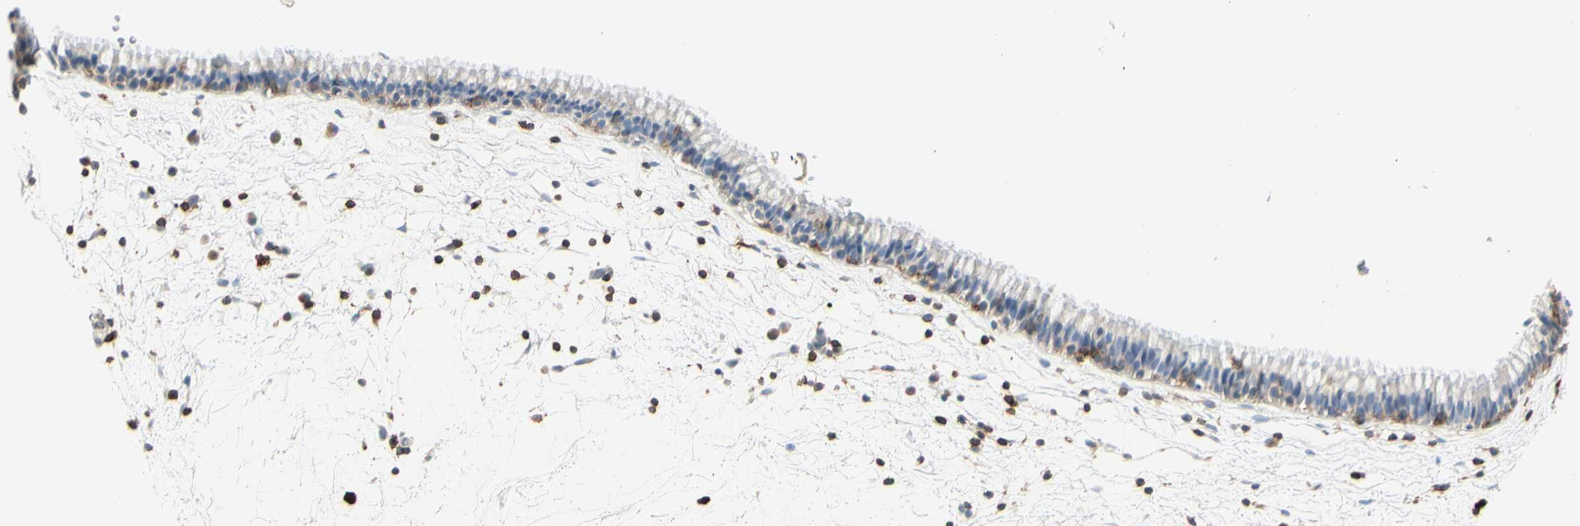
{"staining": {"intensity": "weak", "quantity": "25%-75%", "location": "cytoplasmic/membranous"}, "tissue": "nasopharynx", "cell_type": "Respiratory epithelial cells", "image_type": "normal", "snomed": [{"axis": "morphology", "description": "Normal tissue, NOS"}, {"axis": "morphology", "description": "Inflammation, NOS"}, {"axis": "topography", "description": "Nasopharynx"}], "caption": "Normal nasopharynx reveals weak cytoplasmic/membranous positivity in about 25%-75% of respiratory epithelial cells, visualized by immunohistochemistry. The staining was performed using DAB to visualize the protein expression in brown, while the nuclei were stained in blue with hematoxylin (Magnification: 20x).", "gene": "ITGB2", "patient": {"sex": "male", "age": 48}}